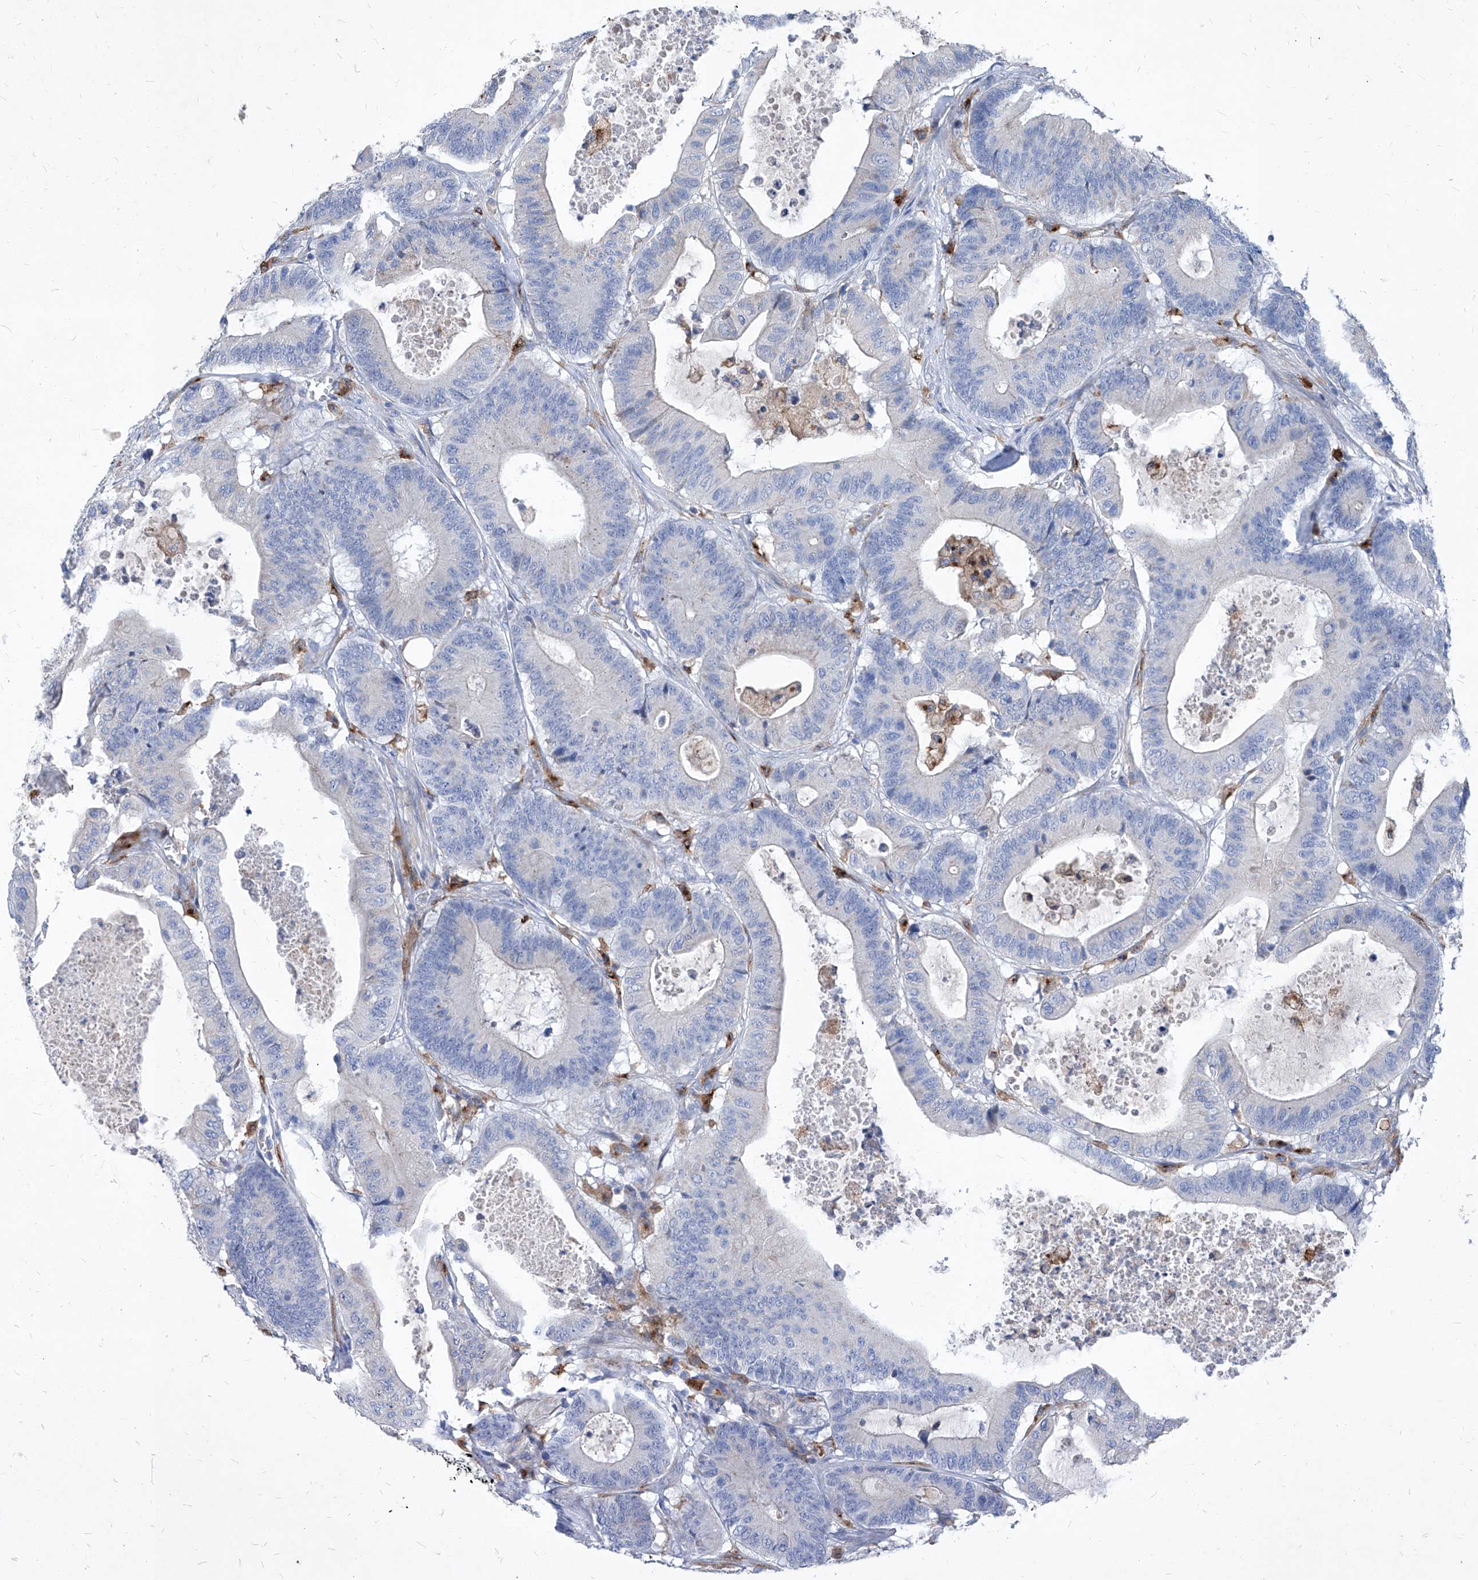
{"staining": {"intensity": "negative", "quantity": "none", "location": "none"}, "tissue": "colorectal cancer", "cell_type": "Tumor cells", "image_type": "cancer", "snomed": [{"axis": "morphology", "description": "Adenocarcinoma, NOS"}, {"axis": "topography", "description": "Colon"}], "caption": "Tumor cells are negative for protein expression in human colorectal cancer. (DAB (3,3'-diaminobenzidine) immunohistochemistry visualized using brightfield microscopy, high magnification).", "gene": "UBOX5", "patient": {"sex": "female", "age": 84}}